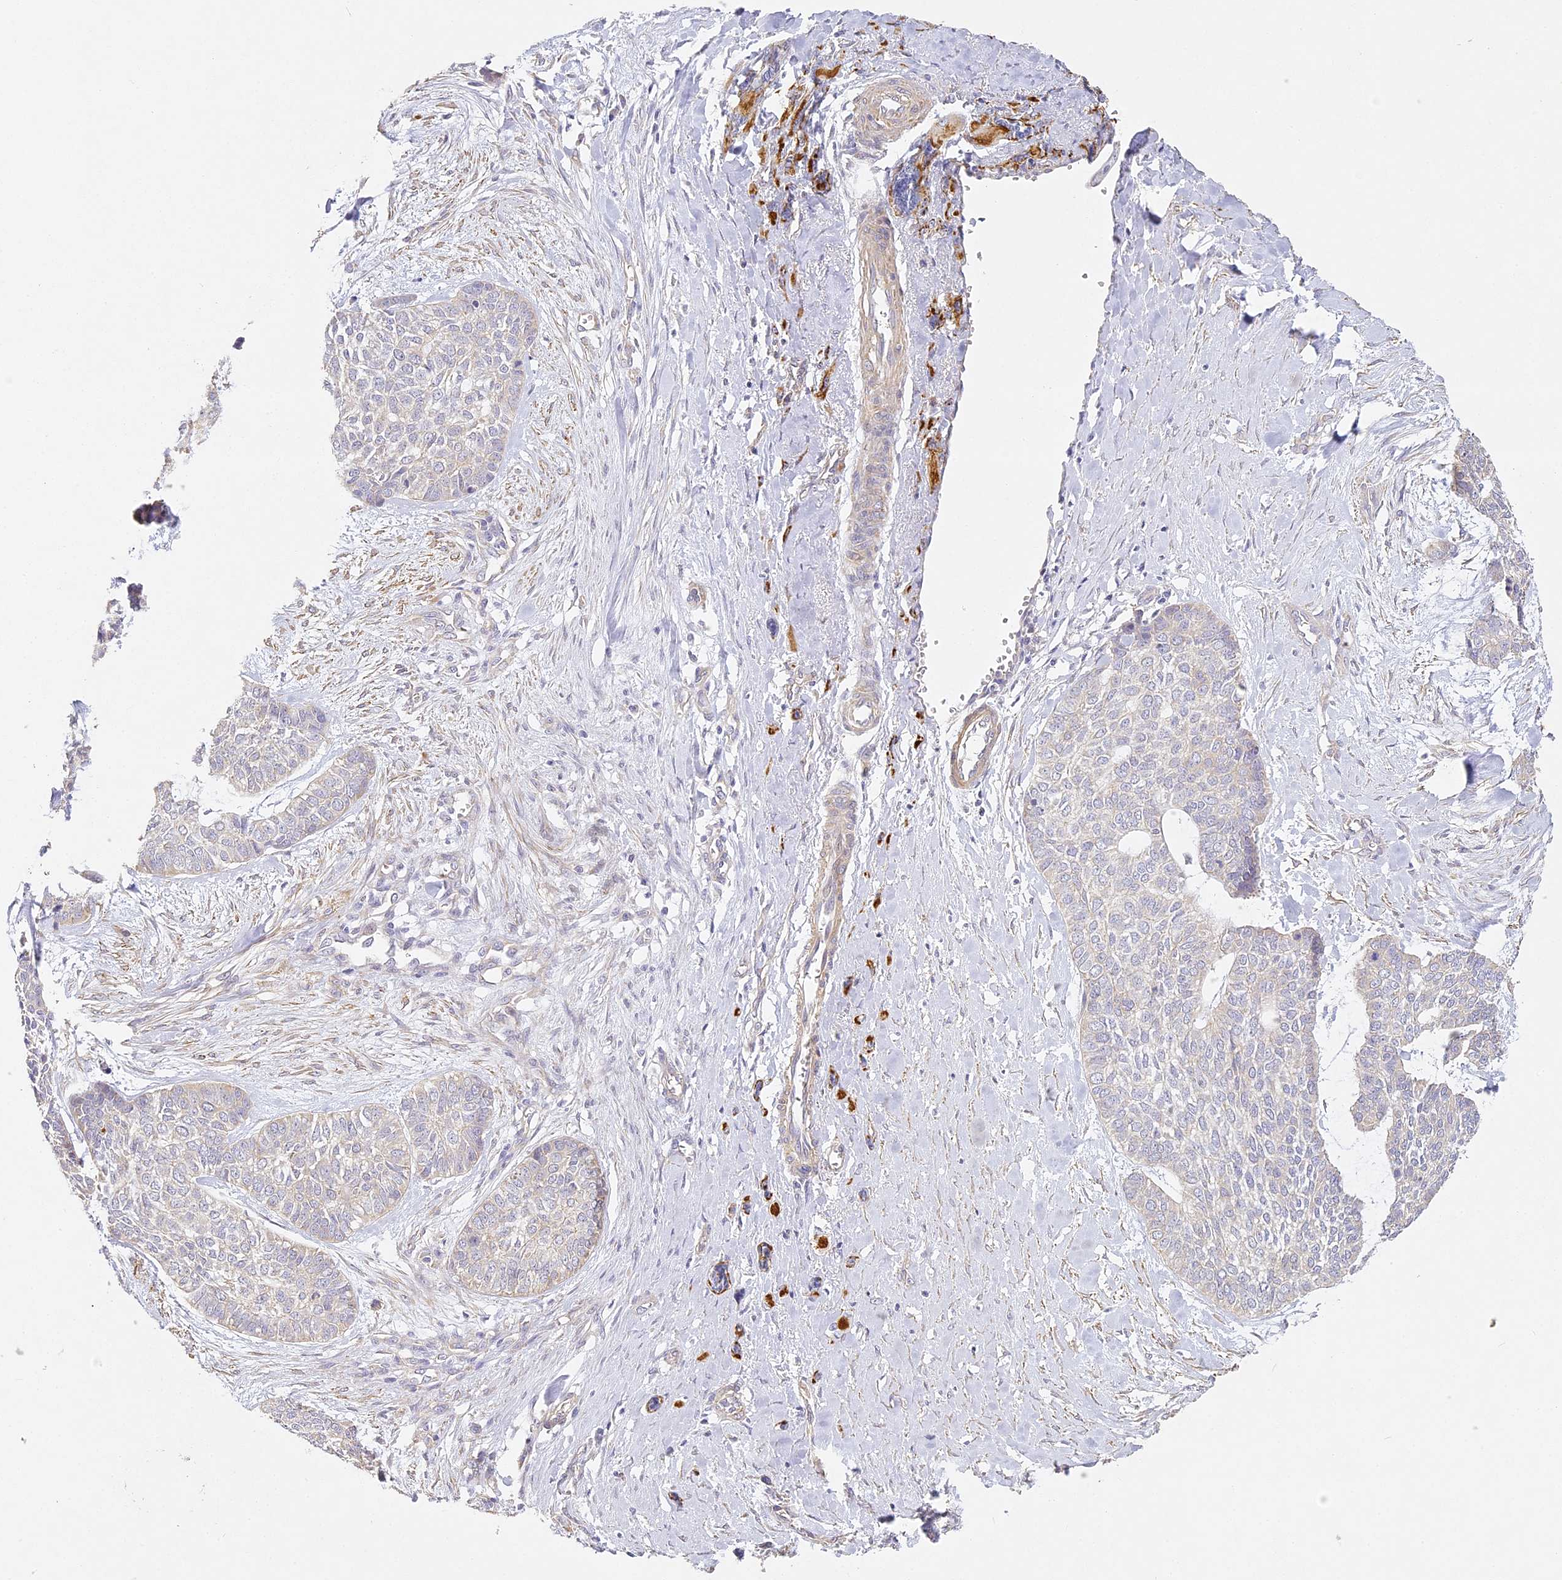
{"staining": {"intensity": "weak", "quantity": "25%-75%", "location": "cytoplasmic/membranous"}, "tissue": "skin cancer", "cell_type": "Tumor cells", "image_type": "cancer", "snomed": [{"axis": "morphology", "description": "Basal cell carcinoma"}, {"axis": "topography", "description": "Skin"}], "caption": "Skin cancer (basal cell carcinoma) tissue reveals weak cytoplasmic/membranous expression in approximately 25%-75% of tumor cells, visualized by immunohistochemistry.", "gene": "MED28", "patient": {"sex": "female", "age": 64}}